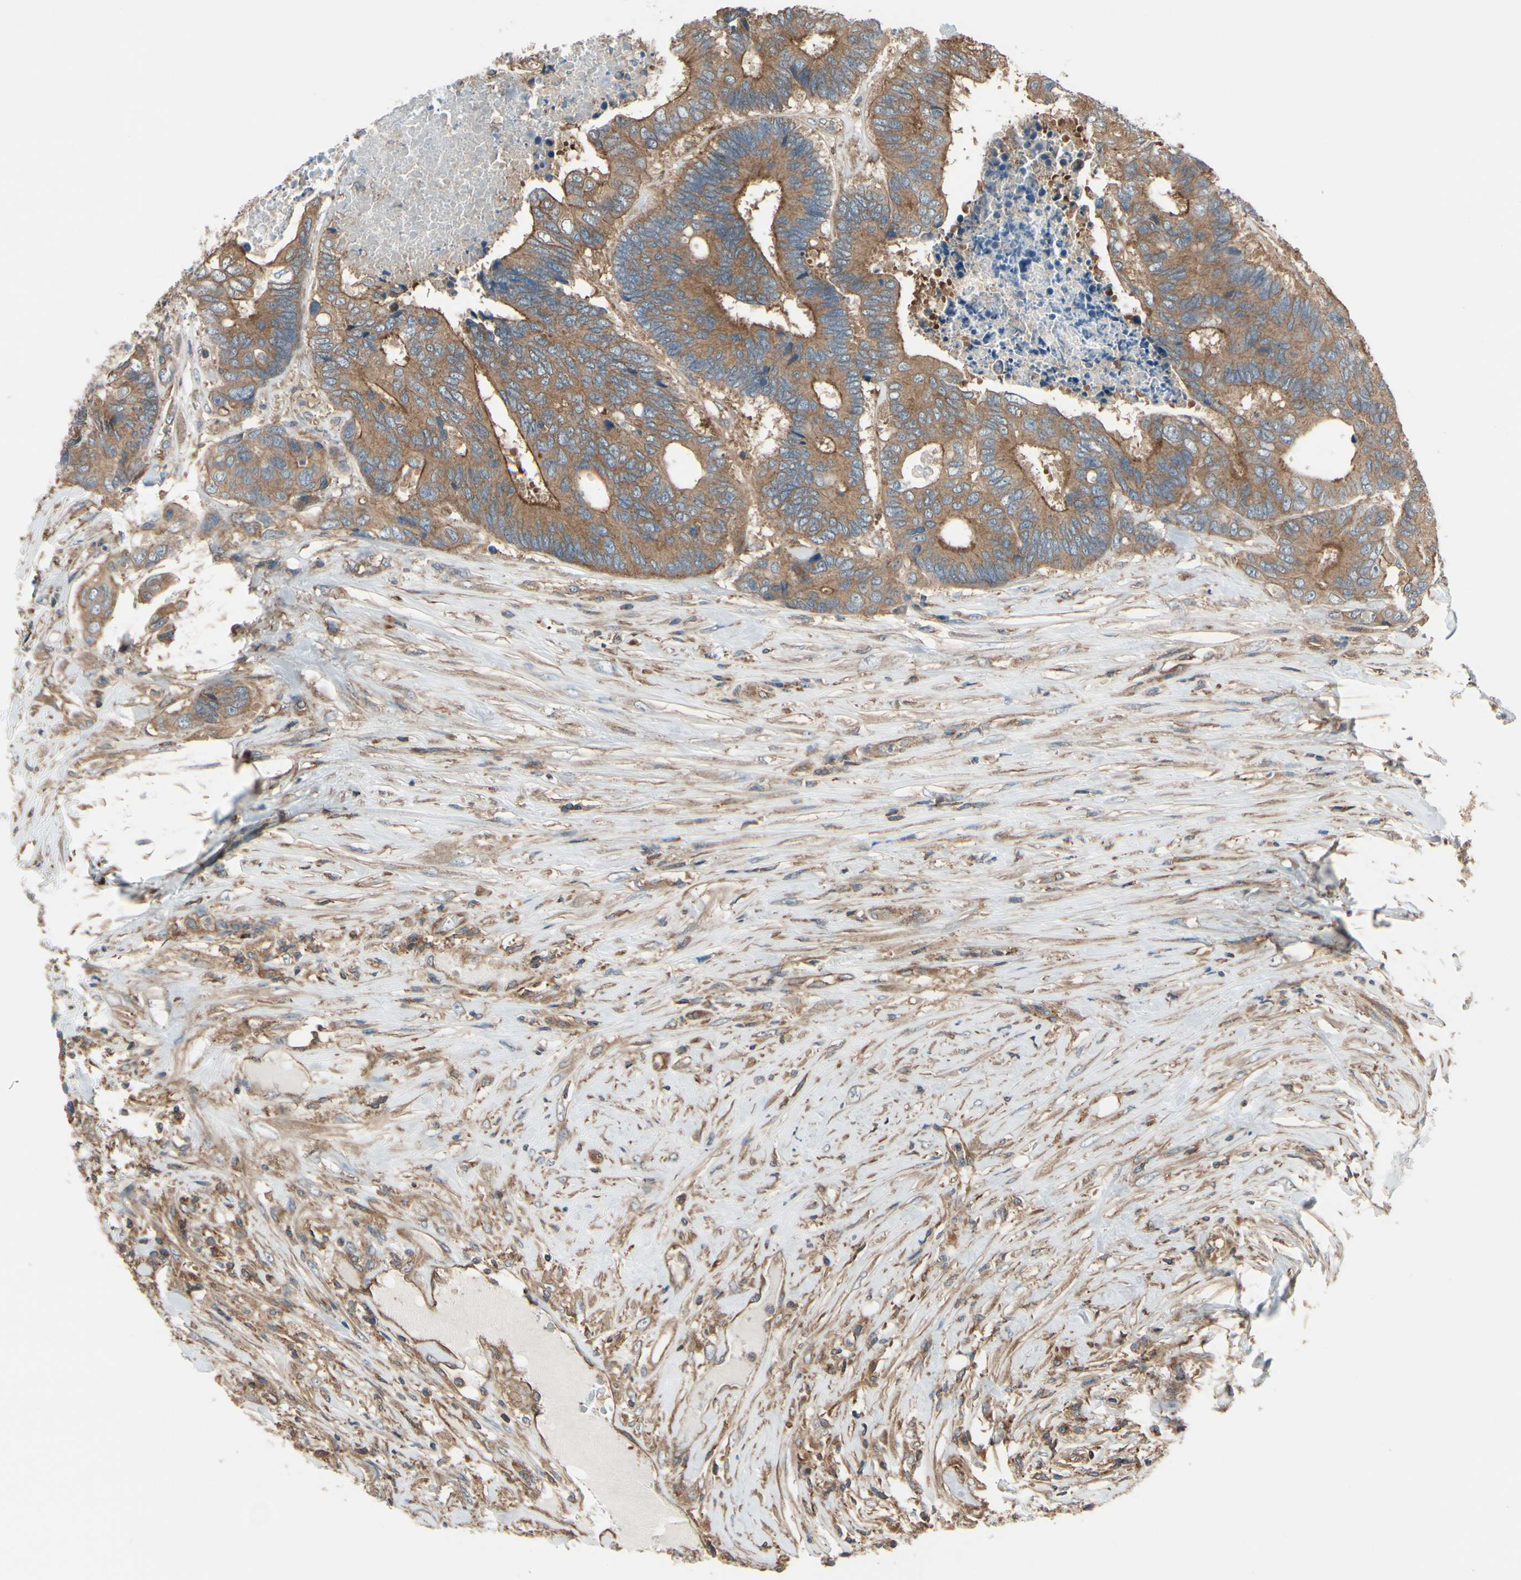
{"staining": {"intensity": "moderate", "quantity": "25%-75%", "location": "cytoplasmic/membranous"}, "tissue": "colorectal cancer", "cell_type": "Tumor cells", "image_type": "cancer", "snomed": [{"axis": "morphology", "description": "Adenocarcinoma, NOS"}, {"axis": "topography", "description": "Rectum"}], "caption": "Brown immunohistochemical staining in adenocarcinoma (colorectal) shows moderate cytoplasmic/membranous positivity in approximately 25%-75% of tumor cells.", "gene": "EPS15", "patient": {"sex": "male", "age": 55}}